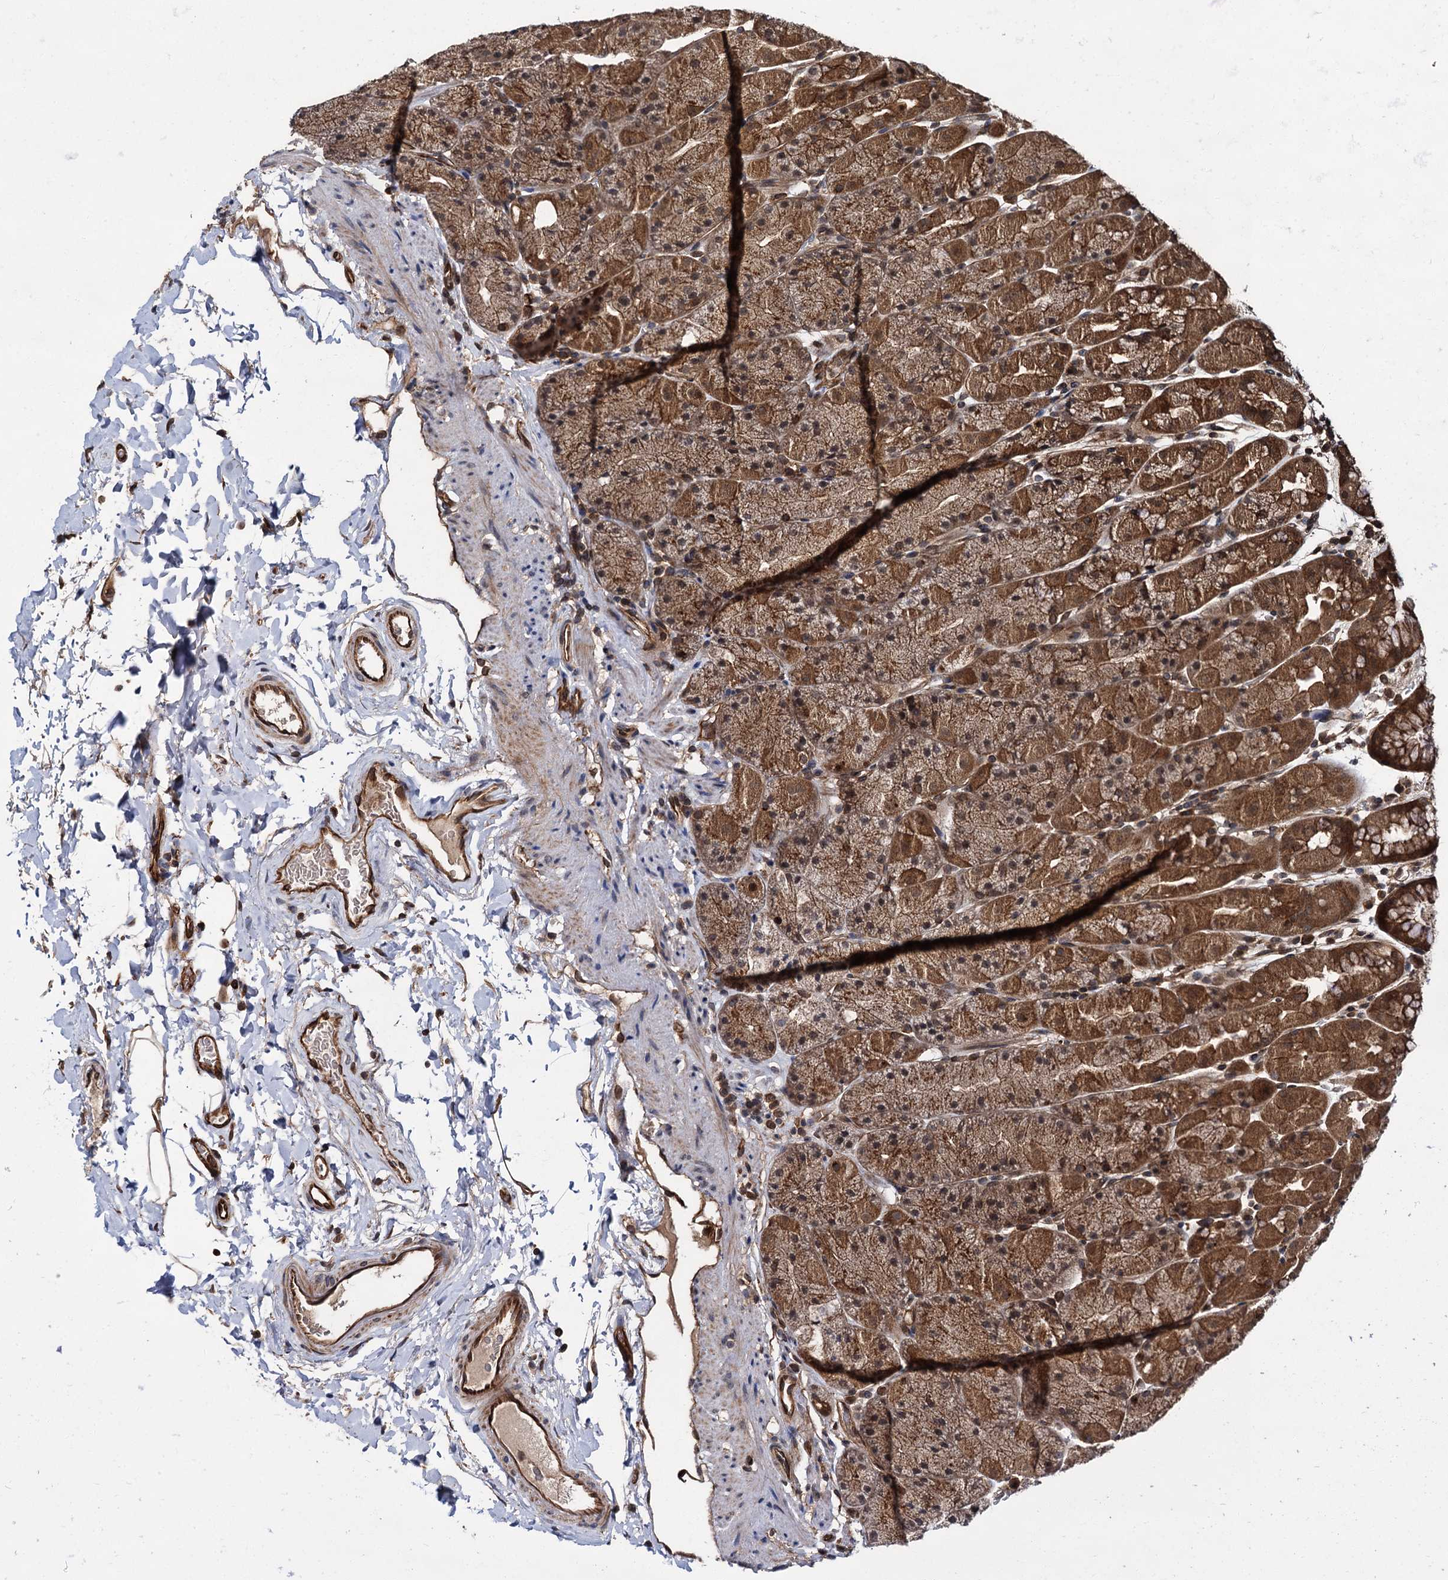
{"staining": {"intensity": "strong", "quantity": ">75%", "location": "cytoplasmic/membranous"}, "tissue": "stomach", "cell_type": "Glandular cells", "image_type": "normal", "snomed": [{"axis": "morphology", "description": "Normal tissue, NOS"}, {"axis": "topography", "description": "Stomach, upper"}, {"axis": "topography", "description": "Stomach, lower"}], "caption": "This image displays immunohistochemistry (IHC) staining of normal stomach, with high strong cytoplasmic/membranous staining in approximately >75% of glandular cells.", "gene": "ZFYVE19", "patient": {"sex": "male", "age": 67}}